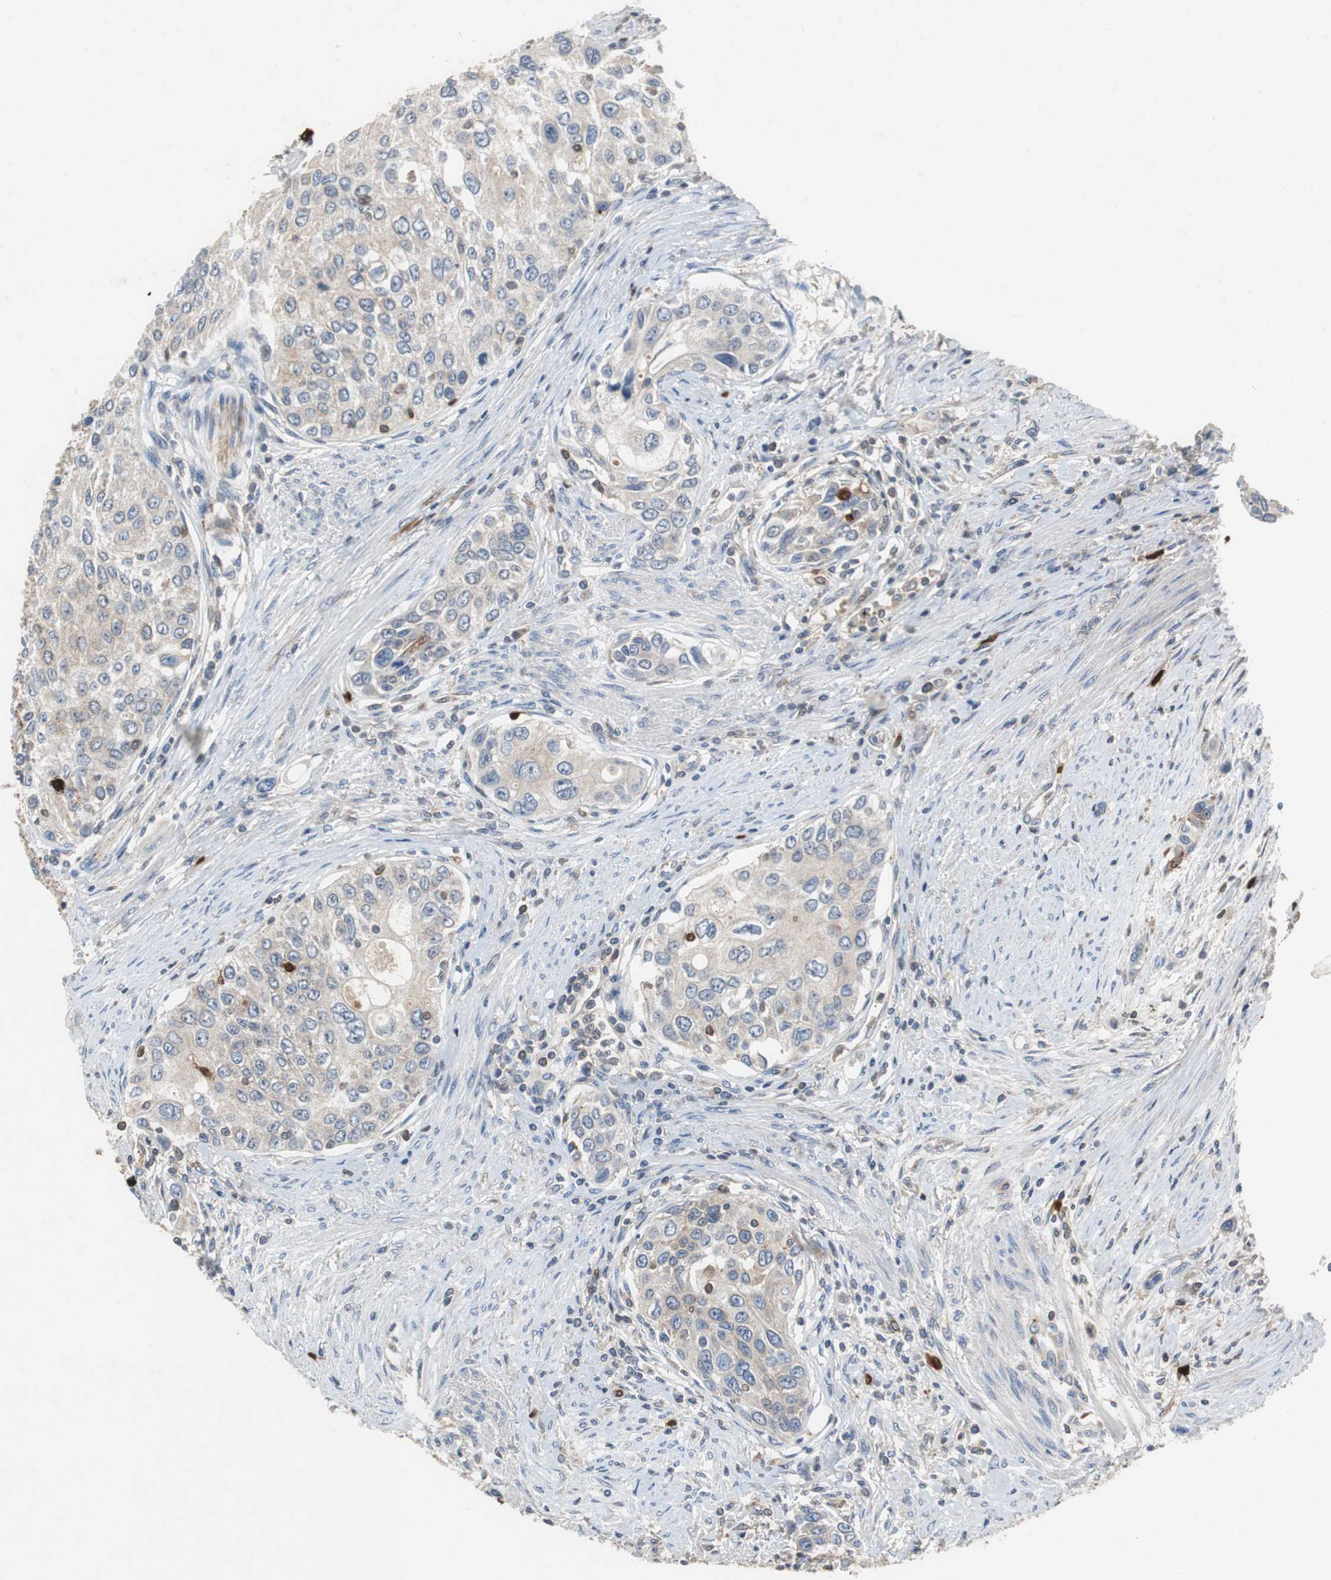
{"staining": {"intensity": "weak", "quantity": "25%-75%", "location": "cytoplasmic/membranous"}, "tissue": "urothelial cancer", "cell_type": "Tumor cells", "image_type": "cancer", "snomed": [{"axis": "morphology", "description": "Urothelial carcinoma, High grade"}, {"axis": "topography", "description": "Urinary bladder"}], "caption": "Urothelial carcinoma (high-grade) stained for a protein demonstrates weak cytoplasmic/membranous positivity in tumor cells. The staining was performed using DAB to visualize the protein expression in brown, while the nuclei were stained in blue with hematoxylin (Magnification: 20x).", "gene": "CALB2", "patient": {"sex": "female", "age": 56}}